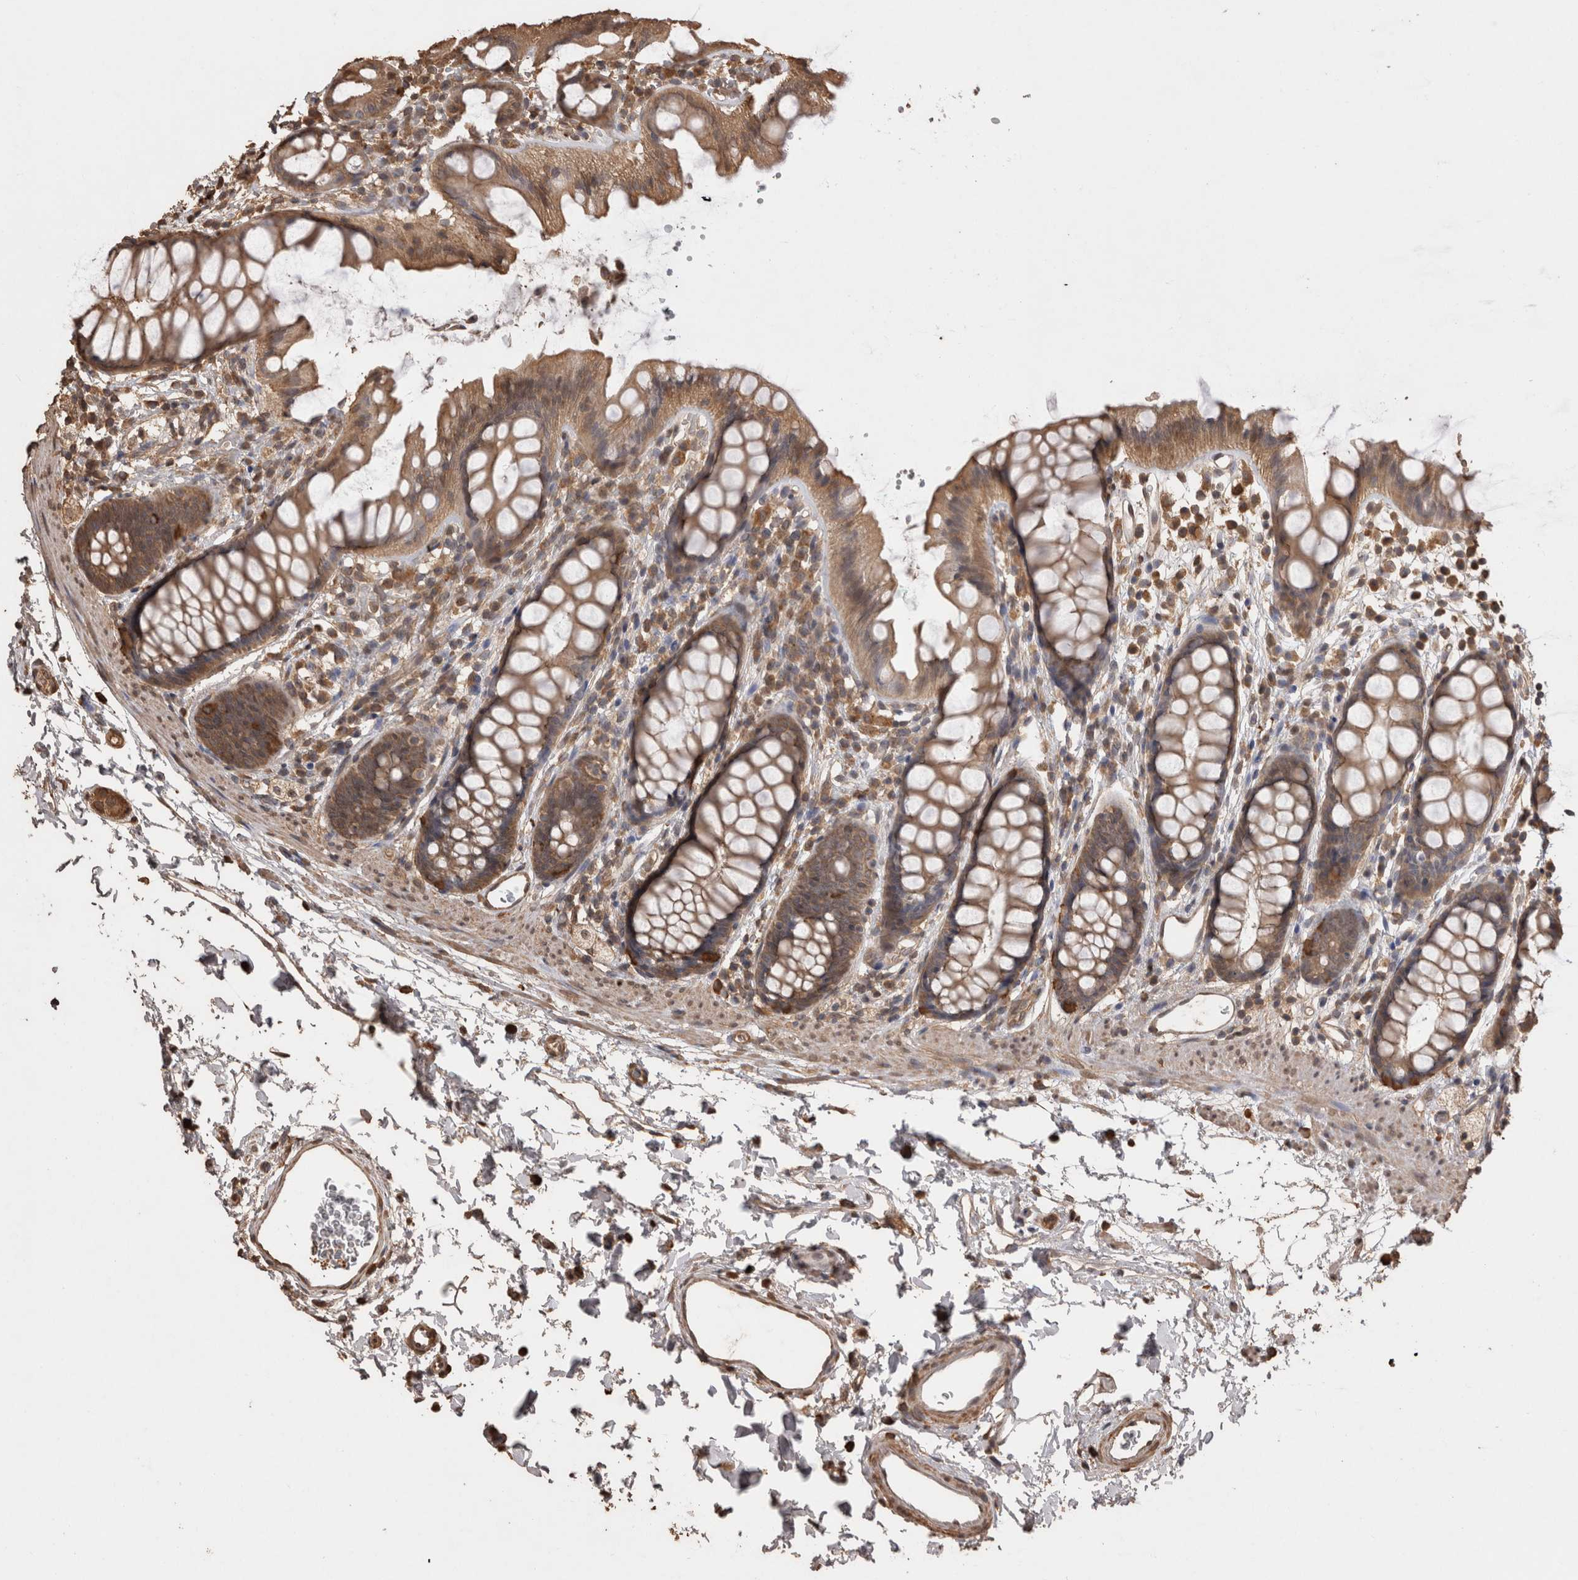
{"staining": {"intensity": "moderate", "quantity": ">75%", "location": "cytoplasmic/membranous"}, "tissue": "rectum", "cell_type": "Glandular cells", "image_type": "normal", "snomed": [{"axis": "morphology", "description": "Normal tissue, NOS"}, {"axis": "topography", "description": "Rectum"}], "caption": "IHC image of normal rectum stained for a protein (brown), which shows medium levels of moderate cytoplasmic/membranous positivity in about >75% of glandular cells.", "gene": "SOCS5", "patient": {"sex": "female", "age": 65}}